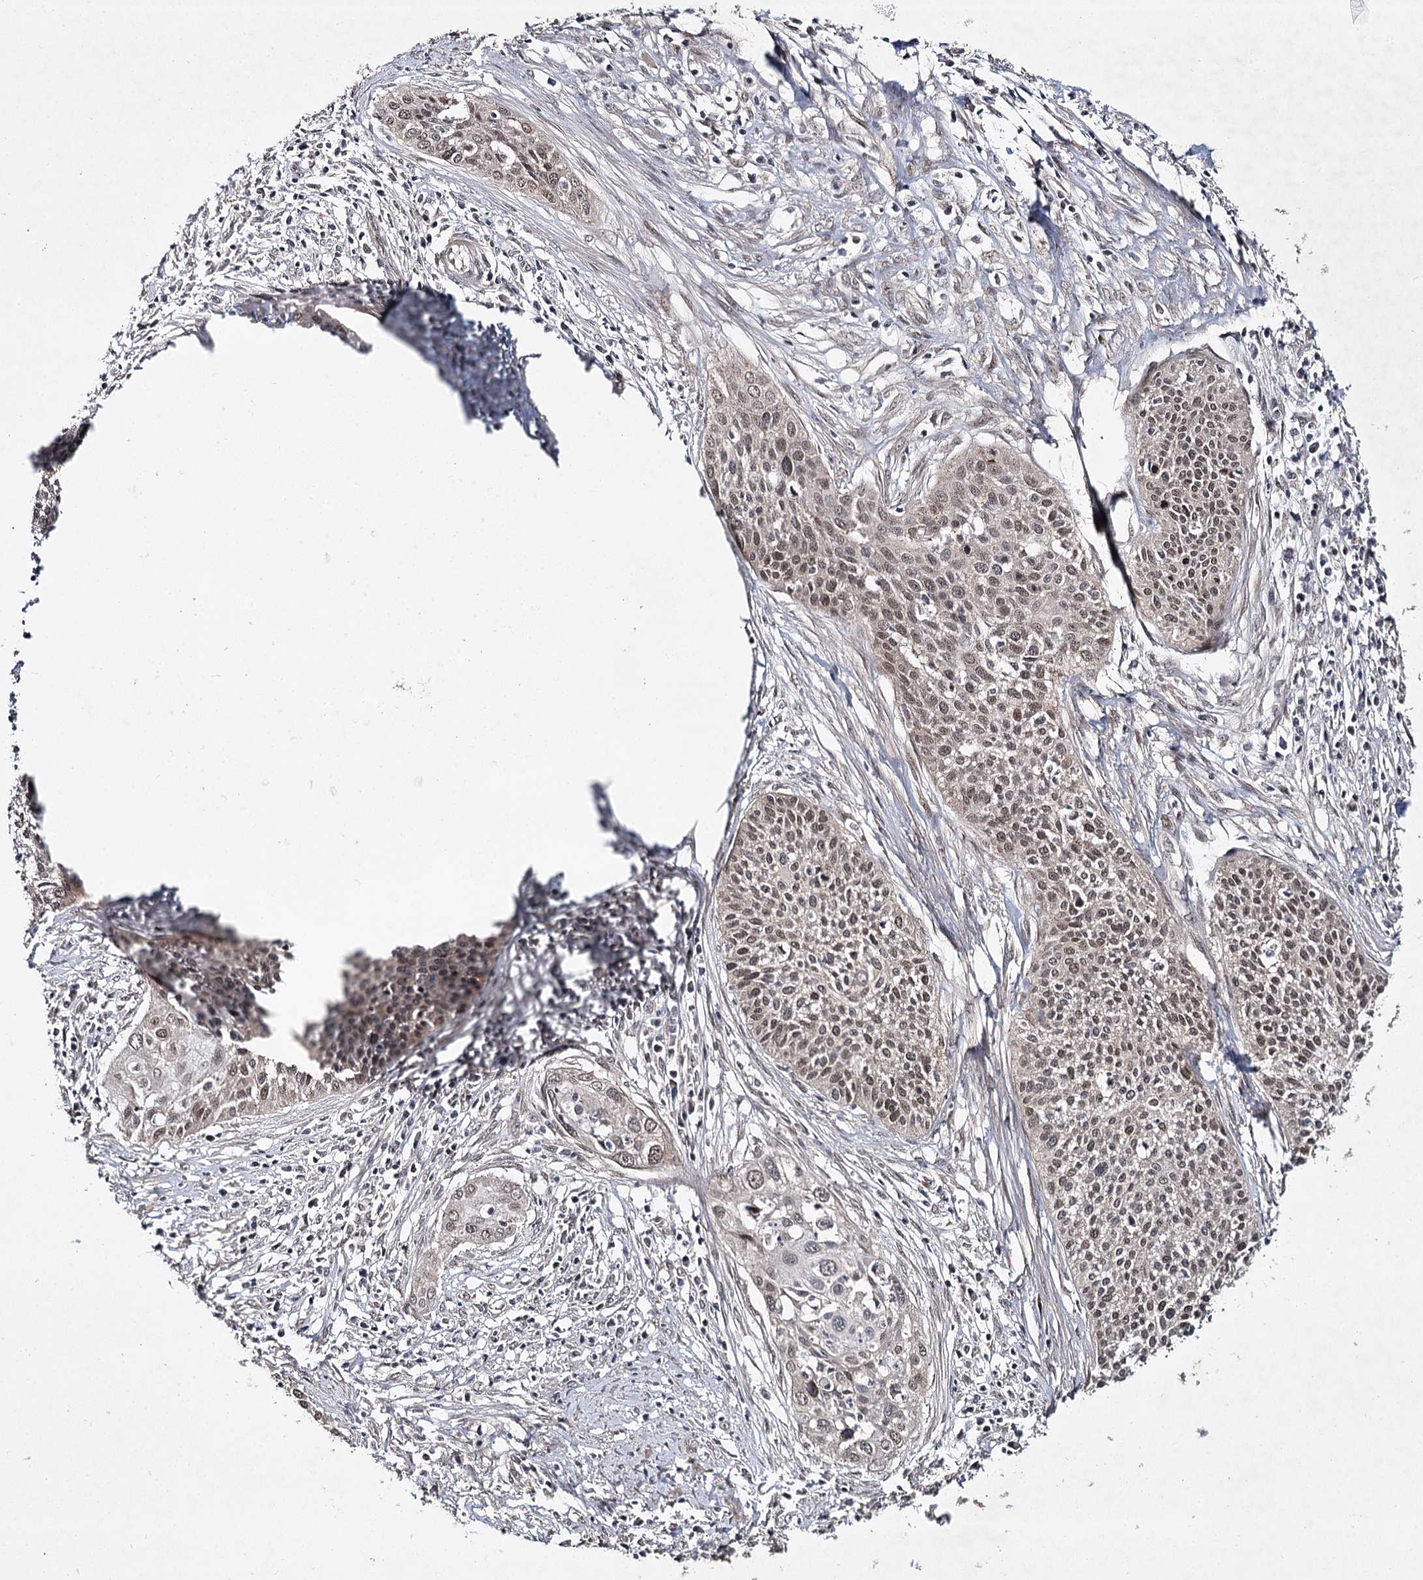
{"staining": {"intensity": "weak", "quantity": ">75%", "location": "nuclear"}, "tissue": "cervical cancer", "cell_type": "Tumor cells", "image_type": "cancer", "snomed": [{"axis": "morphology", "description": "Squamous cell carcinoma, NOS"}, {"axis": "topography", "description": "Cervix"}], "caption": "Cervical cancer (squamous cell carcinoma) stained with a brown dye shows weak nuclear positive expression in approximately >75% of tumor cells.", "gene": "DCUN1D4", "patient": {"sex": "female", "age": 34}}